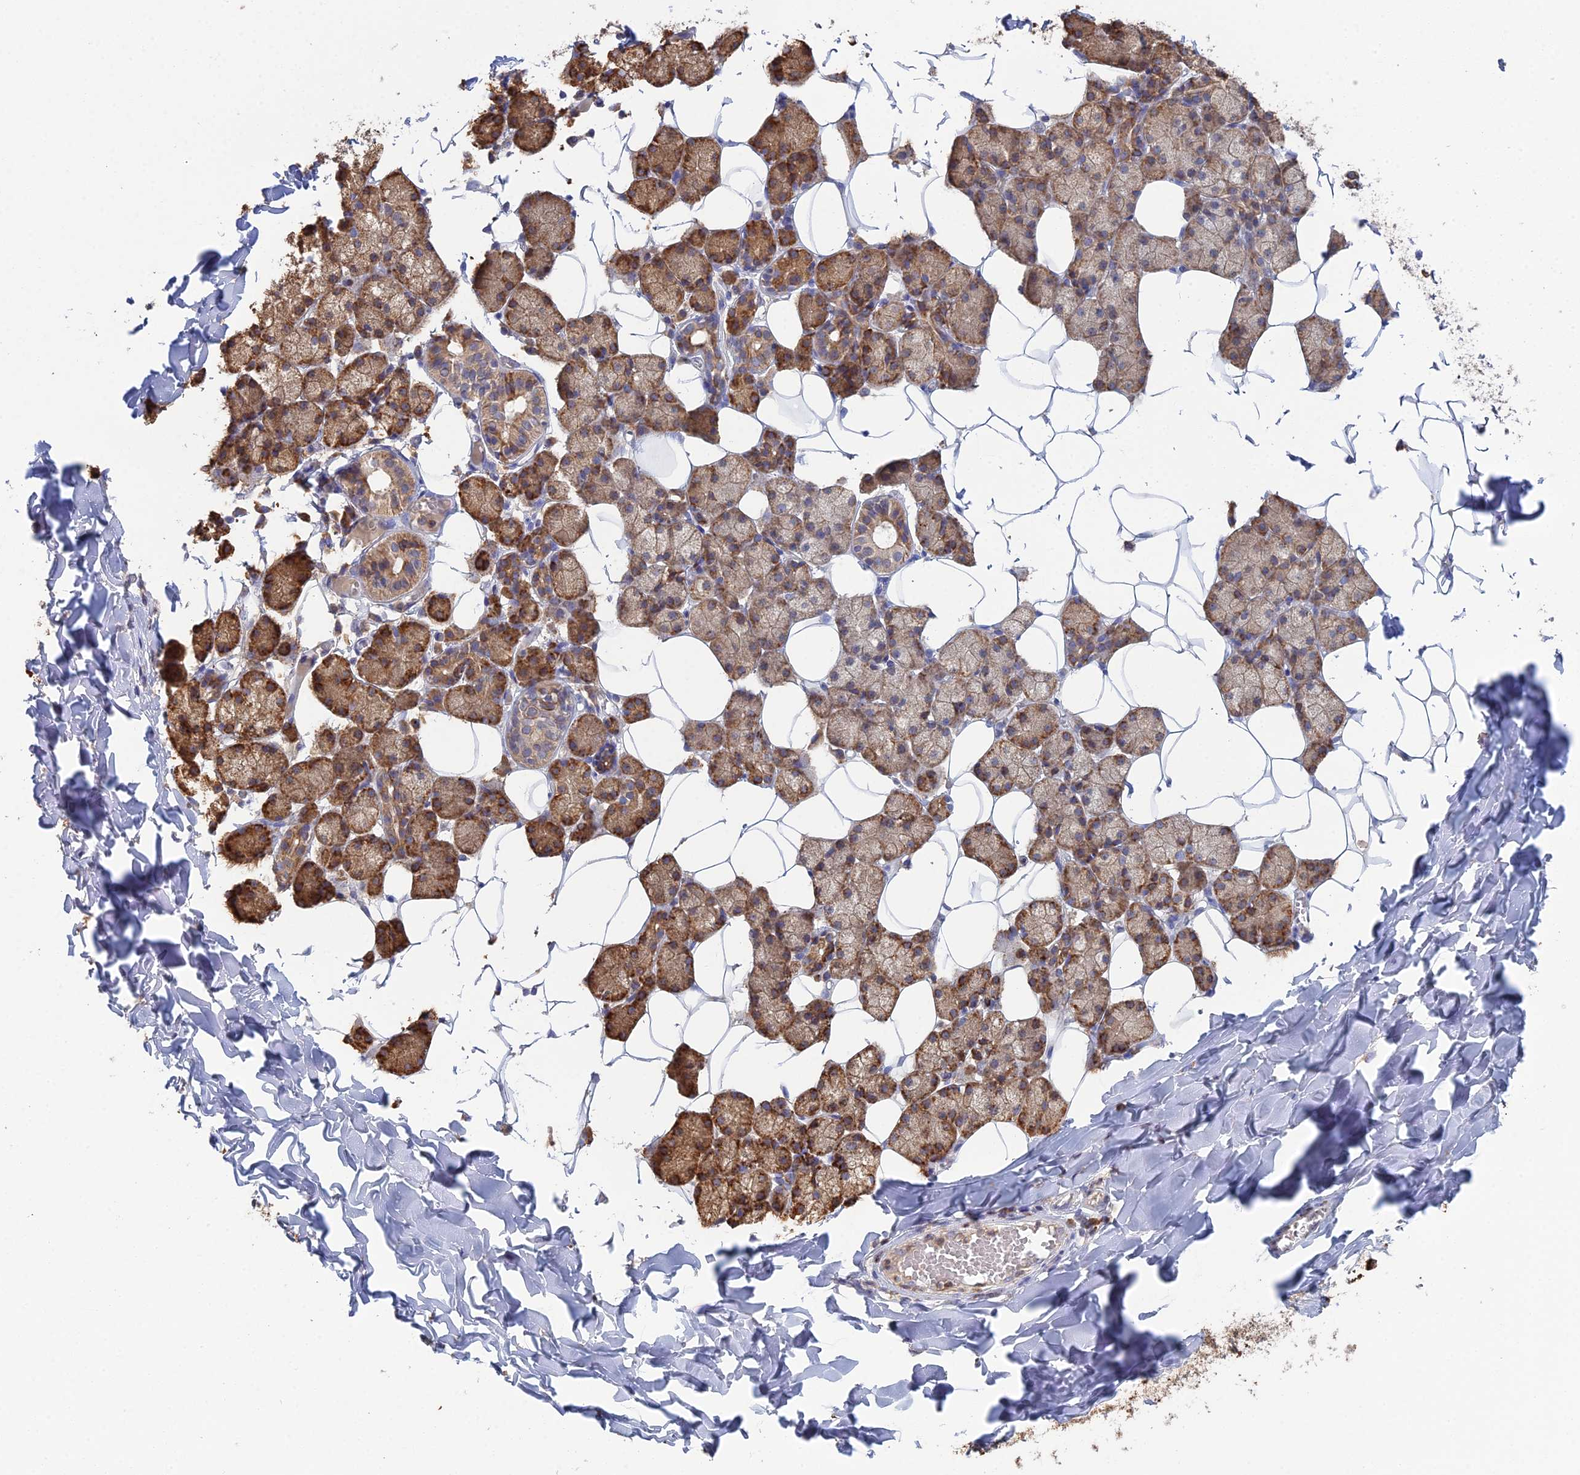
{"staining": {"intensity": "strong", "quantity": ">75%", "location": "cytoplasmic/membranous"}, "tissue": "salivary gland", "cell_type": "Glandular cells", "image_type": "normal", "snomed": [{"axis": "morphology", "description": "Normal tissue, NOS"}, {"axis": "topography", "description": "Salivary gland"}], "caption": "Protein staining demonstrates strong cytoplasmic/membranous staining in about >75% of glandular cells in unremarkable salivary gland. (Stains: DAB in brown, nuclei in blue, Microscopy: brightfield microscopy at high magnification).", "gene": "TRAPPC6A", "patient": {"sex": "female", "age": 33}}